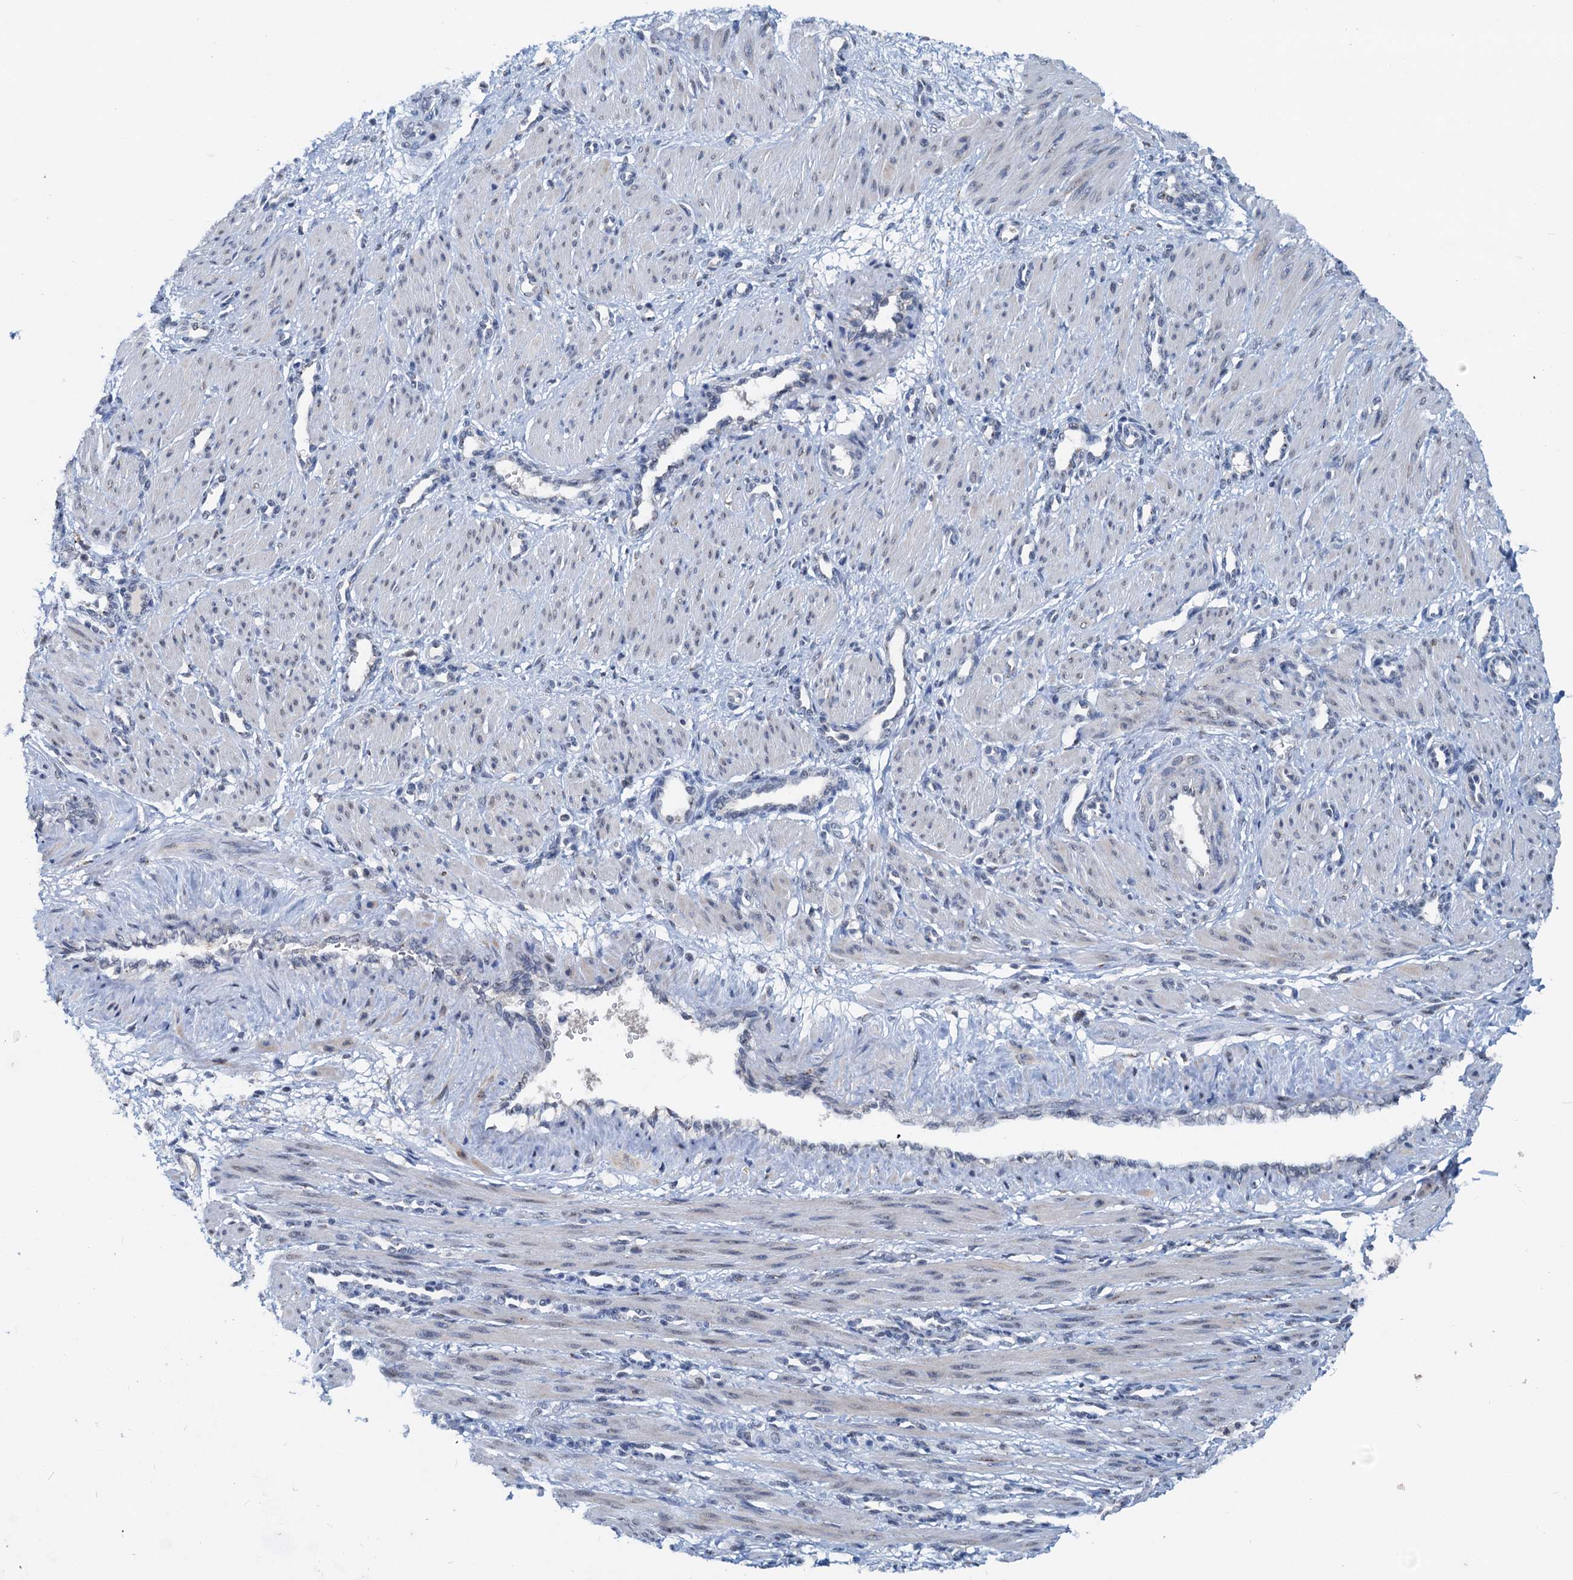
{"staining": {"intensity": "negative", "quantity": "none", "location": "none"}, "tissue": "smooth muscle", "cell_type": "Smooth muscle cells", "image_type": "normal", "snomed": [{"axis": "morphology", "description": "Normal tissue, NOS"}, {"axis": "topography", "description": "Endometrium"}], "caption": "Smooth muscle cells show no significant positivity in normal smooth muscle. Brightfield microscopy of immunohistochemistry (IHC) stained with DAB (brown) and hematoxylin (blue), captured at high magnification.", "gene": "SHLD1", "patient": {"sex": "female", "age": 33}}